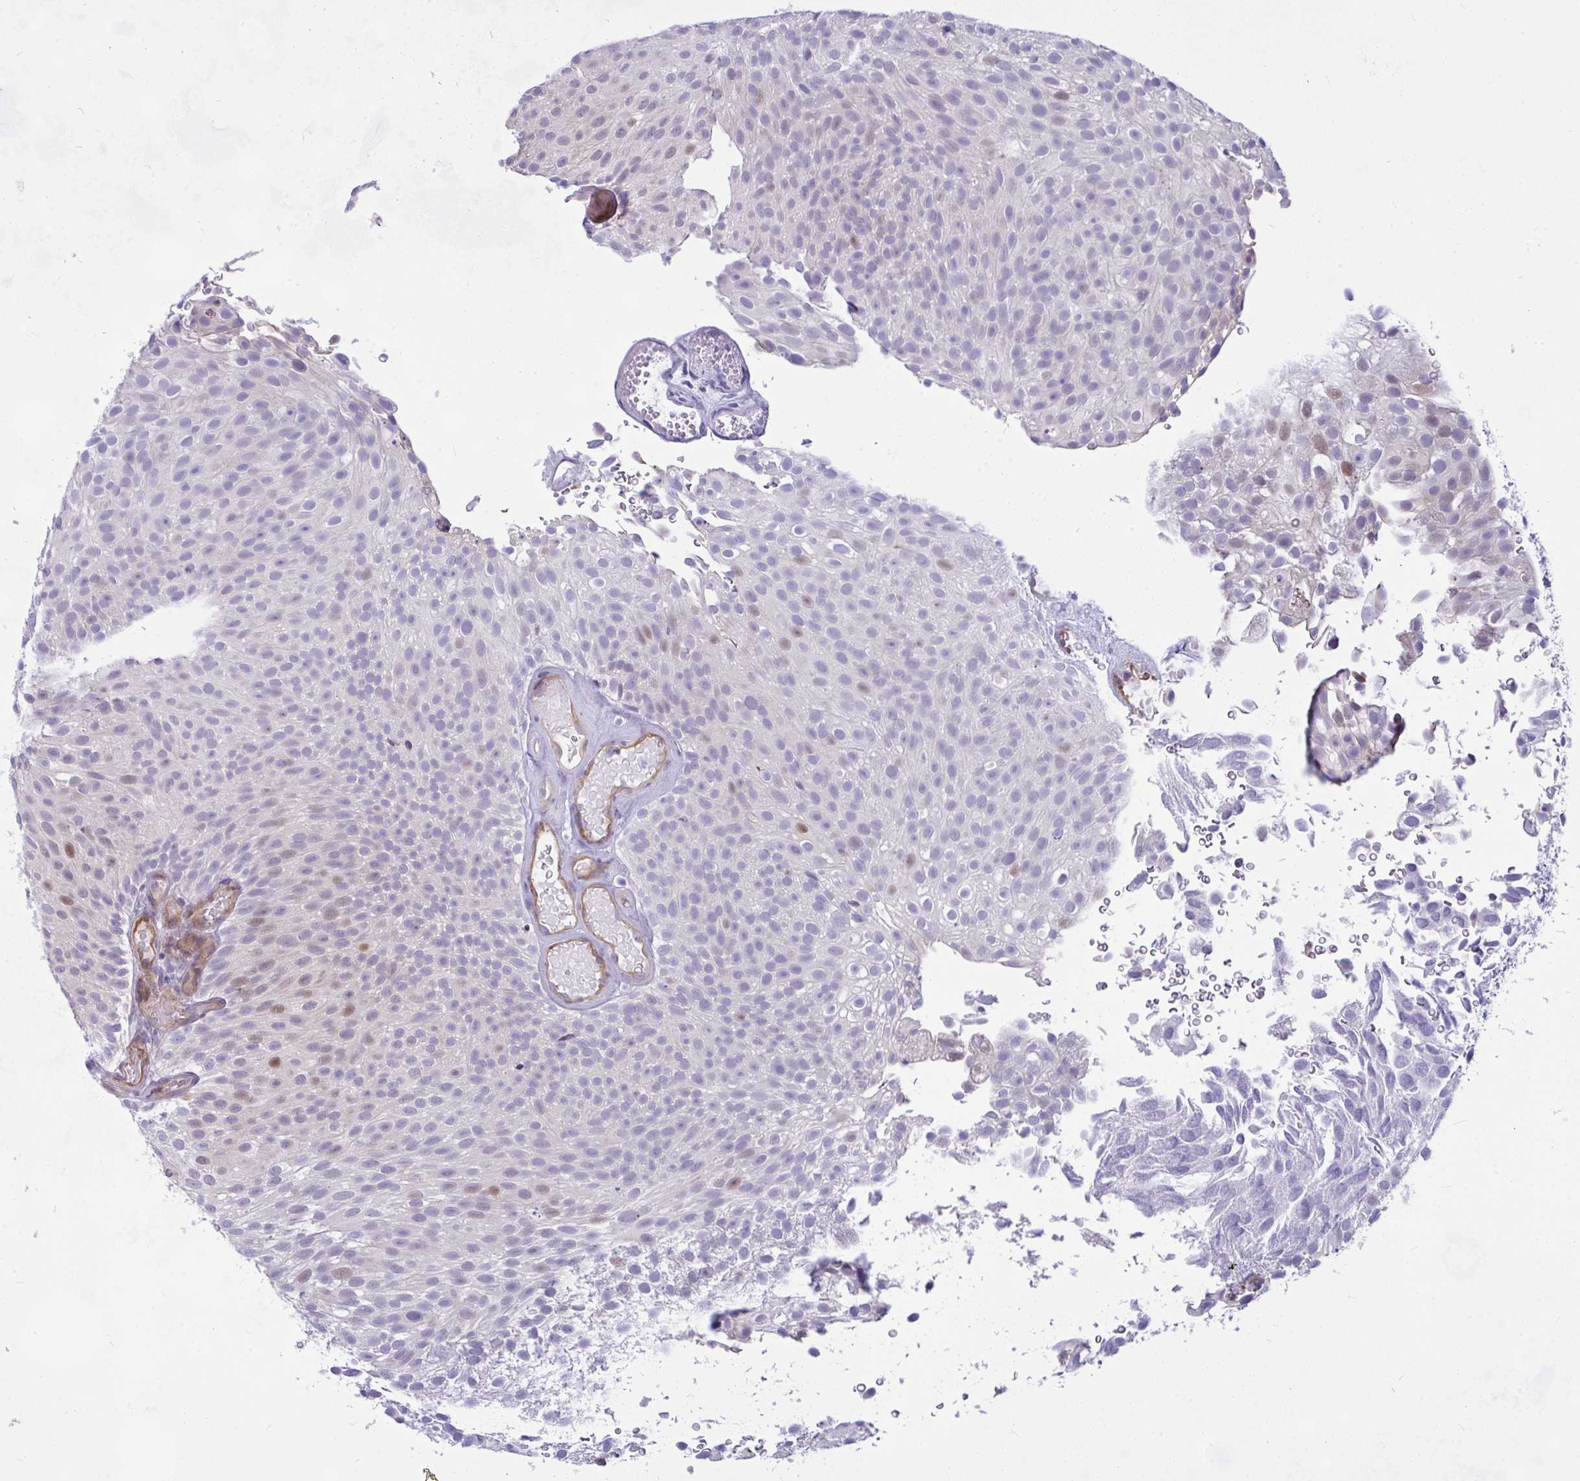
{"staining": {"intensity": "moderate", "quantity": "<25%", "location": "nuclear"}, "tissue": "urothelial cancer", "cell_type": "Tumor cells", "image_type": "cancer", "snomed": [{"axis": "morphology", "description": "Urothelial carcinoma, Low grade"}, {"axis": "topography", "description": "Urinary bladder"}], "caption": "This is an image of IHC staining of urothelial cancer, which shows moderate staining in the nuclear of tumor cells.", "gene": "NFXL1", "patient": {"sex": "male", "age": 78}}